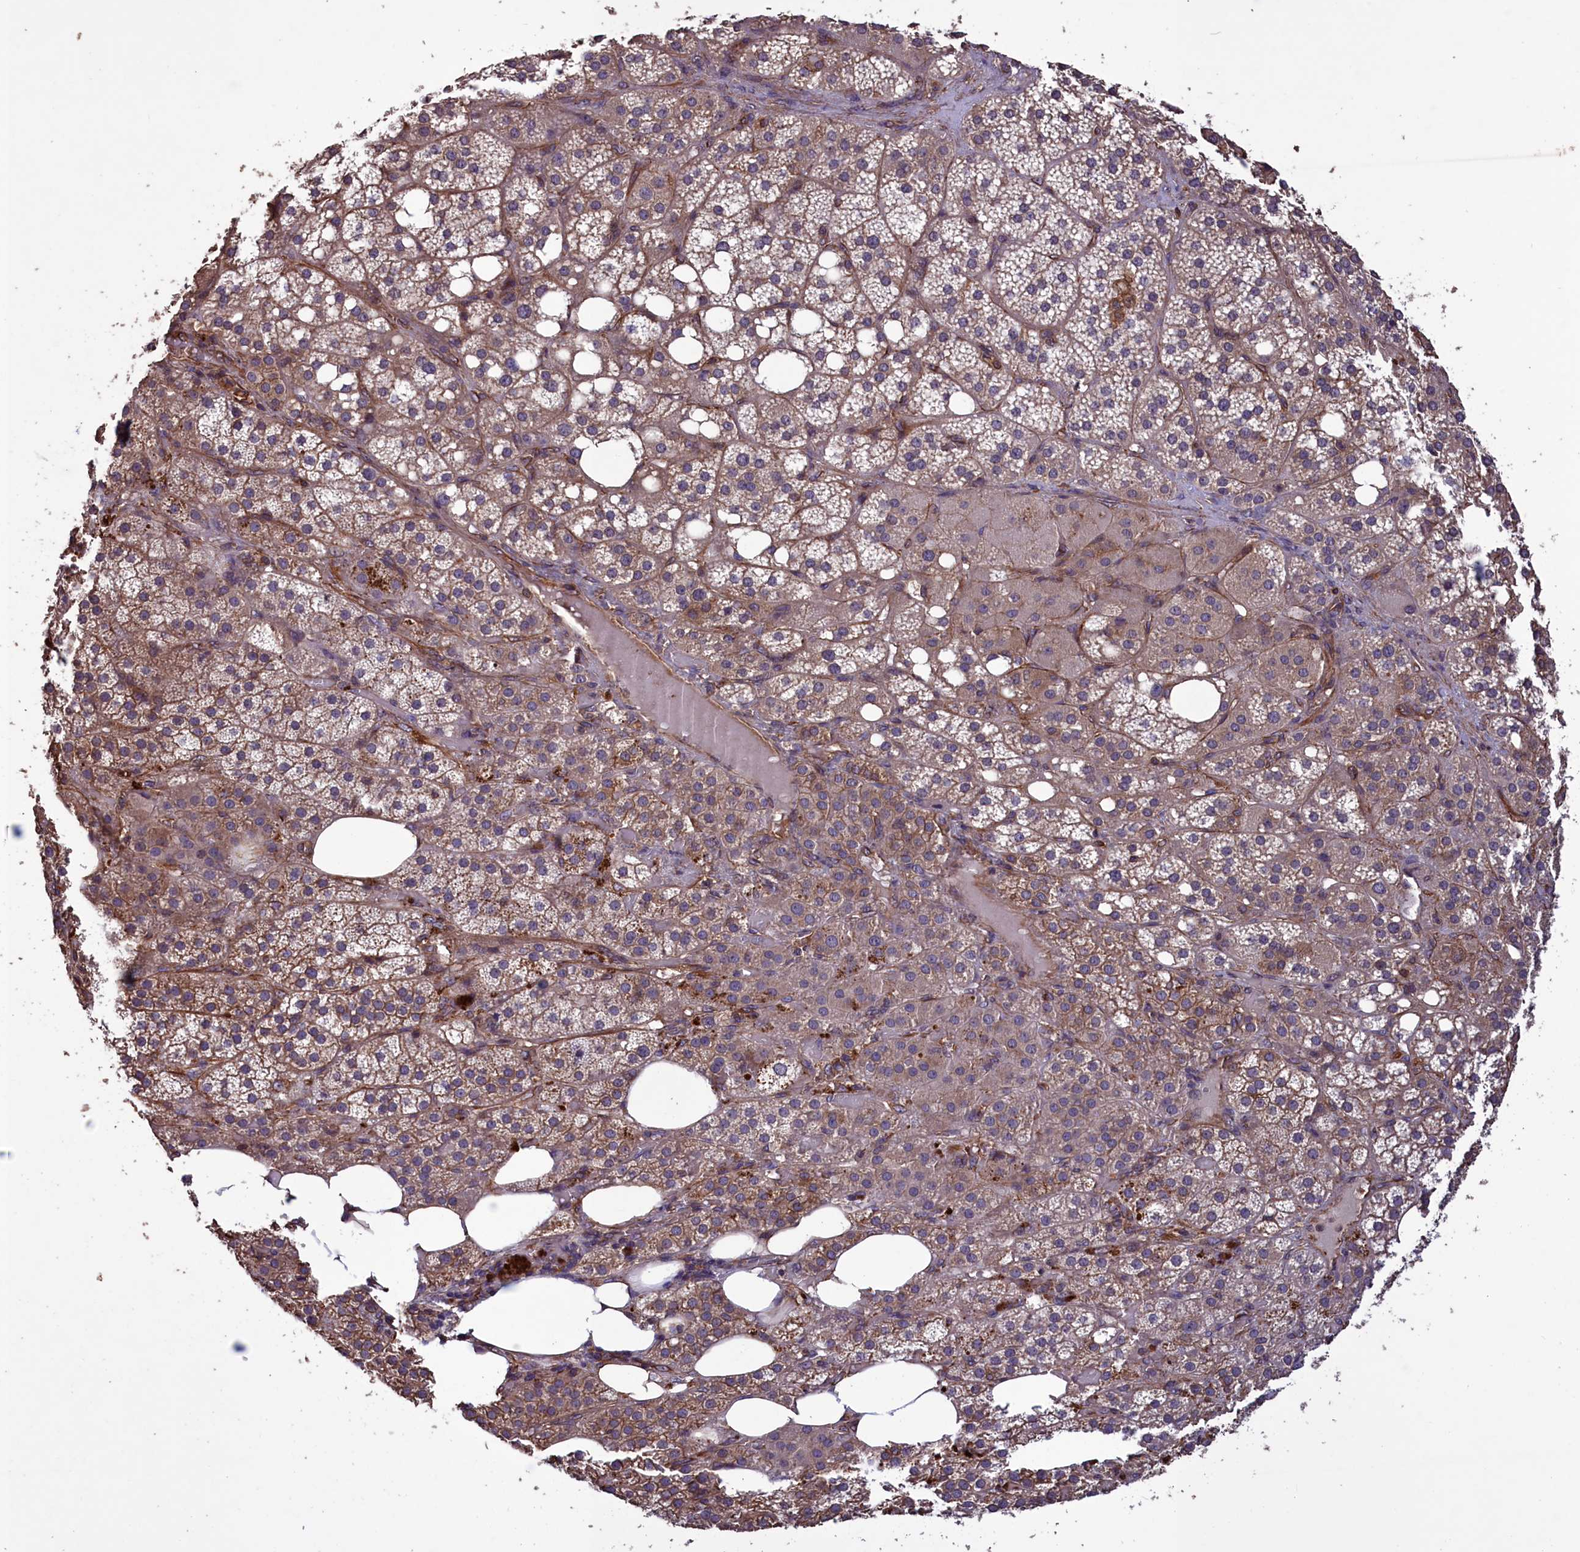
{"staining": {"intensity": "moderate", "quantity": "25%-75%", "location": "cytoplasmic/membranous"}, "tissue": "adrenal gland", "cell_type": "Glandular cells", "image_type": "normal", "snomed": [{"axis": "morphology", "description": "Normal tissue, NOS"}, {"axis": "topography", "description": "Adrenal gland"}], "caption": "Adrenal gland was stained to show a protein in brown. There is medium levels of moderate cytoplasmic/membranous expression in approximately 25%-75% of glandular cells. (DAB IHC, brown staining for protein, blue staining for nuclei).", "gene": "DAPK3", "patient": {"sex": "female", "age": 59}}